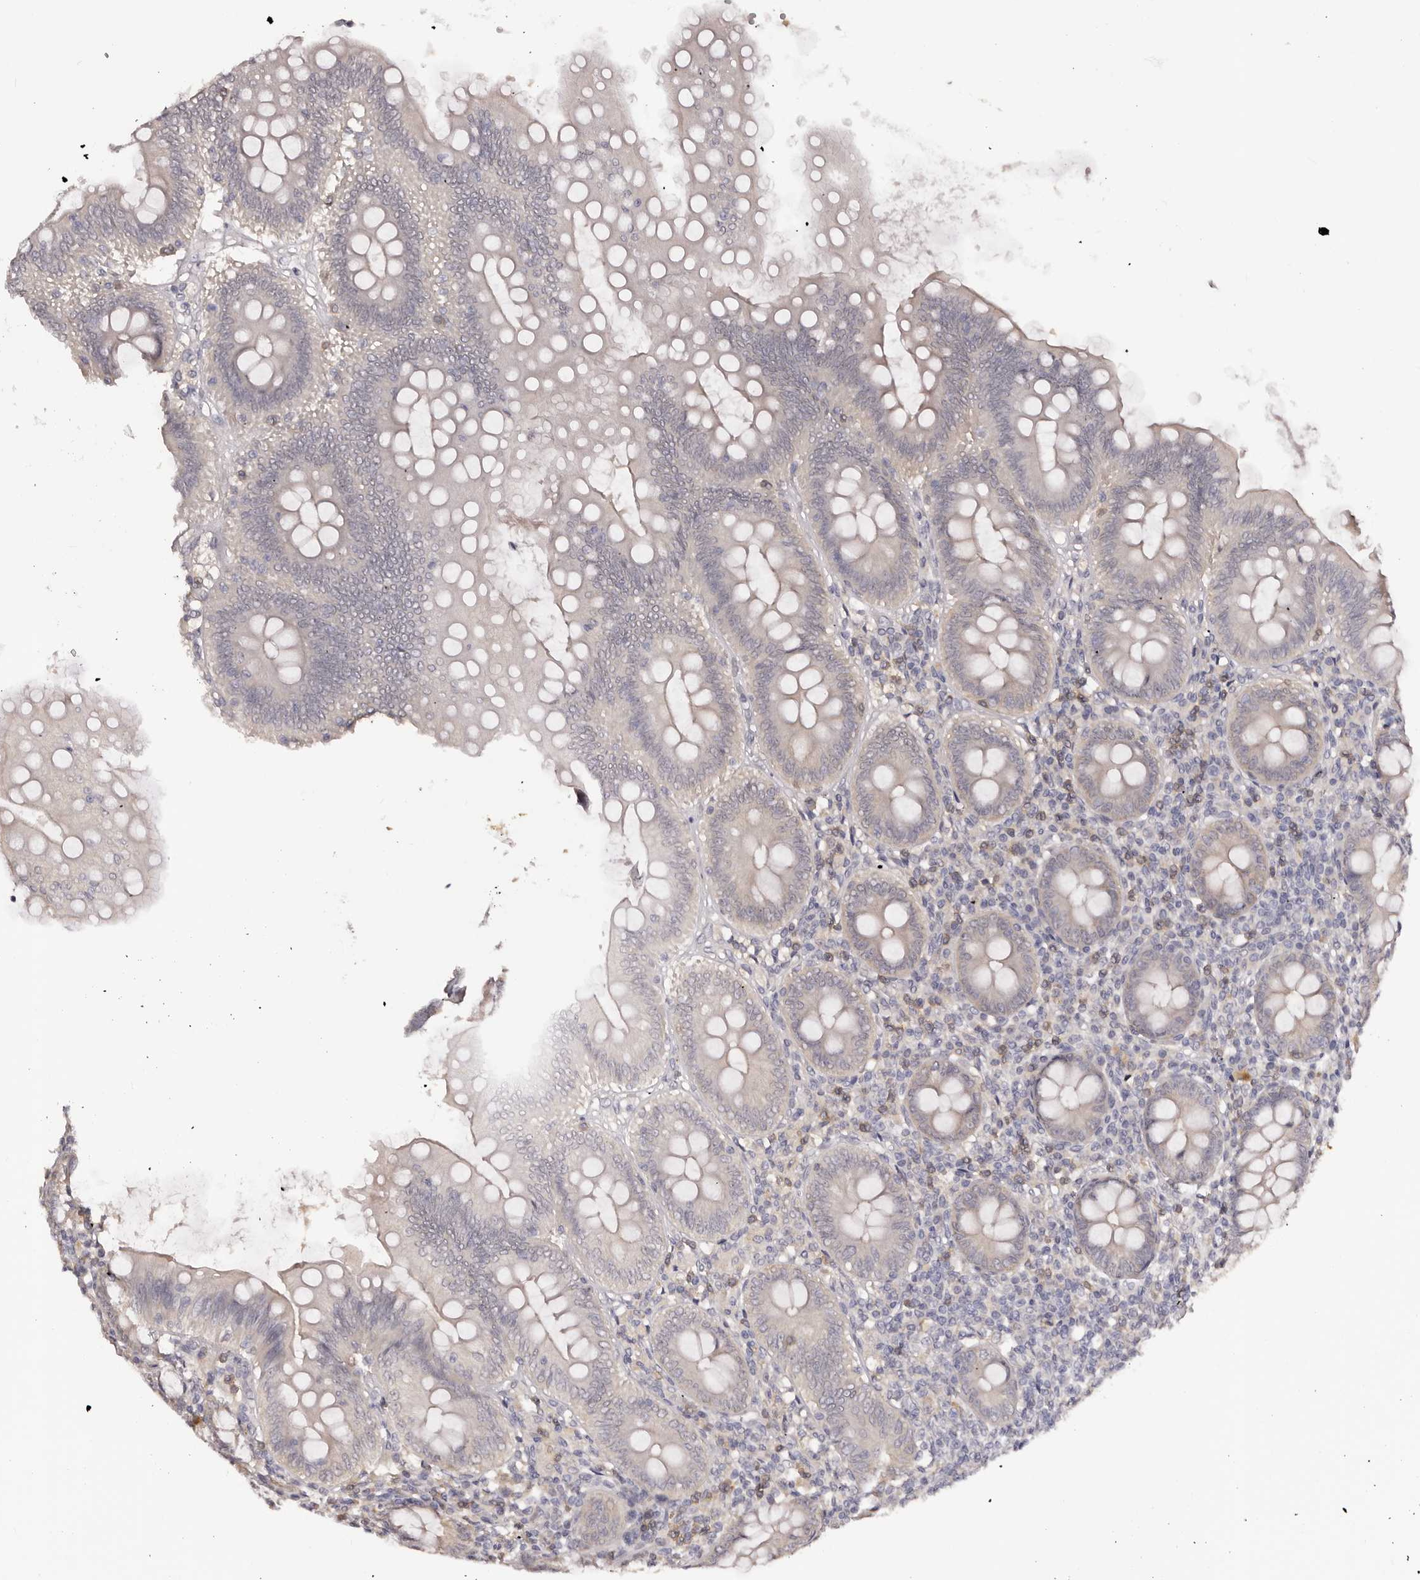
{"staining": {"intensity": "weak", "quantity": "25%-75%", "location": "cytoplasmic/membranous"}, "tissue": "appendix", "cell_type": "Glandular cells", "image_type": "normal", "snomed": [{"axis": "morphology", "description": "Normal tissue, NOS"}, {"axis": "topography", "description": "Appendix"}], "caption": "Weak cytoplasmic/membranous positivity for a protein is seen in about 25%-75% of glandular cells of normal appendix using IHC.", "gene": "KCNJ8", "patient": {"sex": "male", "age": 14}}